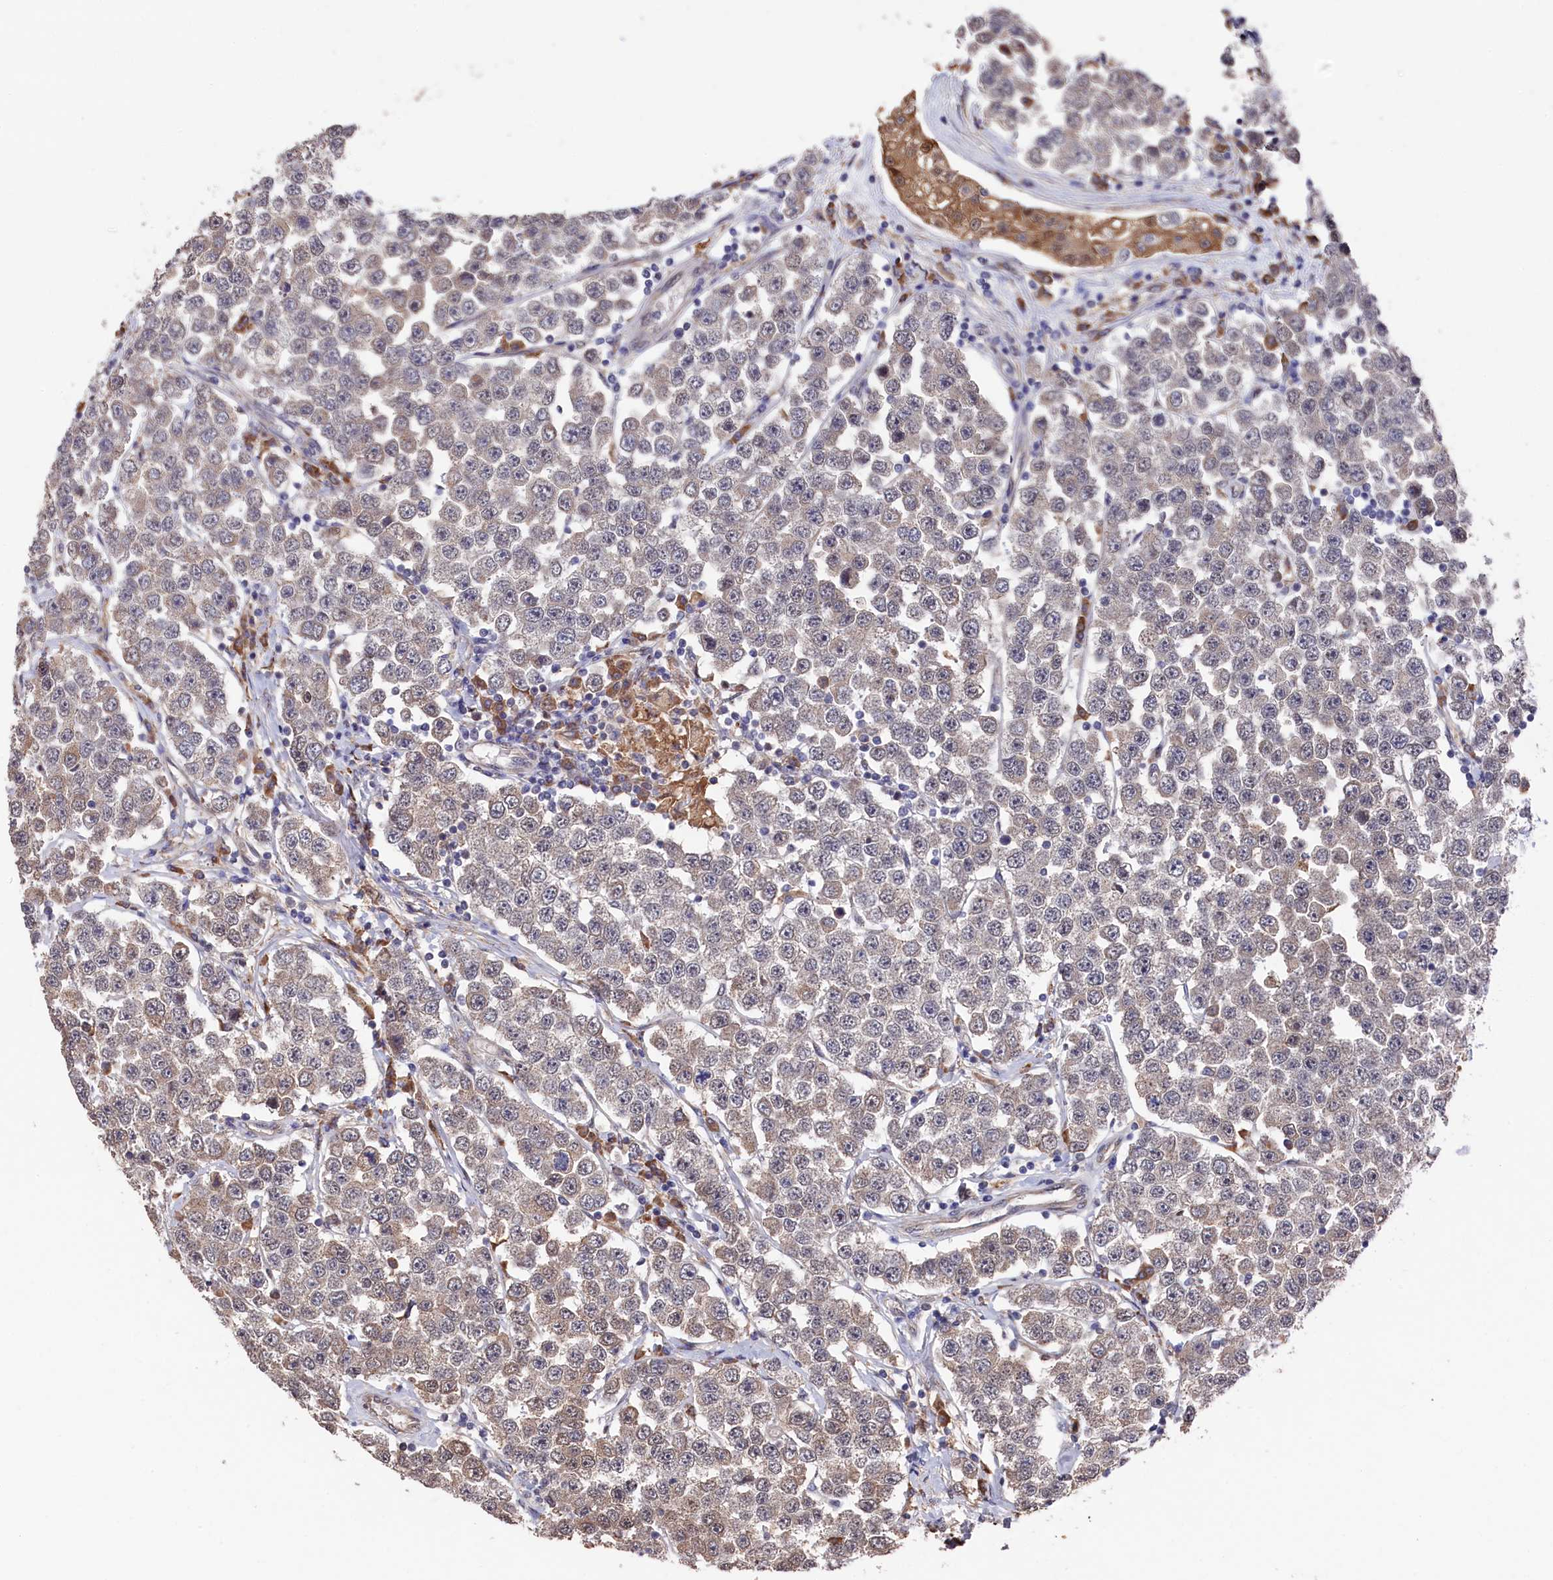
{"staining": {"intensity": "weak", "quantity": "<25%", "location": "cytoplasmic/membranous"}, "tissue": "testis cancer", "cell_type": "Tumor cells", "image_type": "cancer", "snomed": [{"axis": "morphology", "description": "Seminoma, NOS"}, {"axis": "topography", "description": "Testis"}], "caption": "This histopathology image is of seminoma (testis) stained with immunohistochemistry (IHC) to label a protein in brown with the nuclei are counter-stained blue. There is no expression in tumor cells.", "gene": "SLC12A4", "patient": {"sex": "male", "age": 28}}